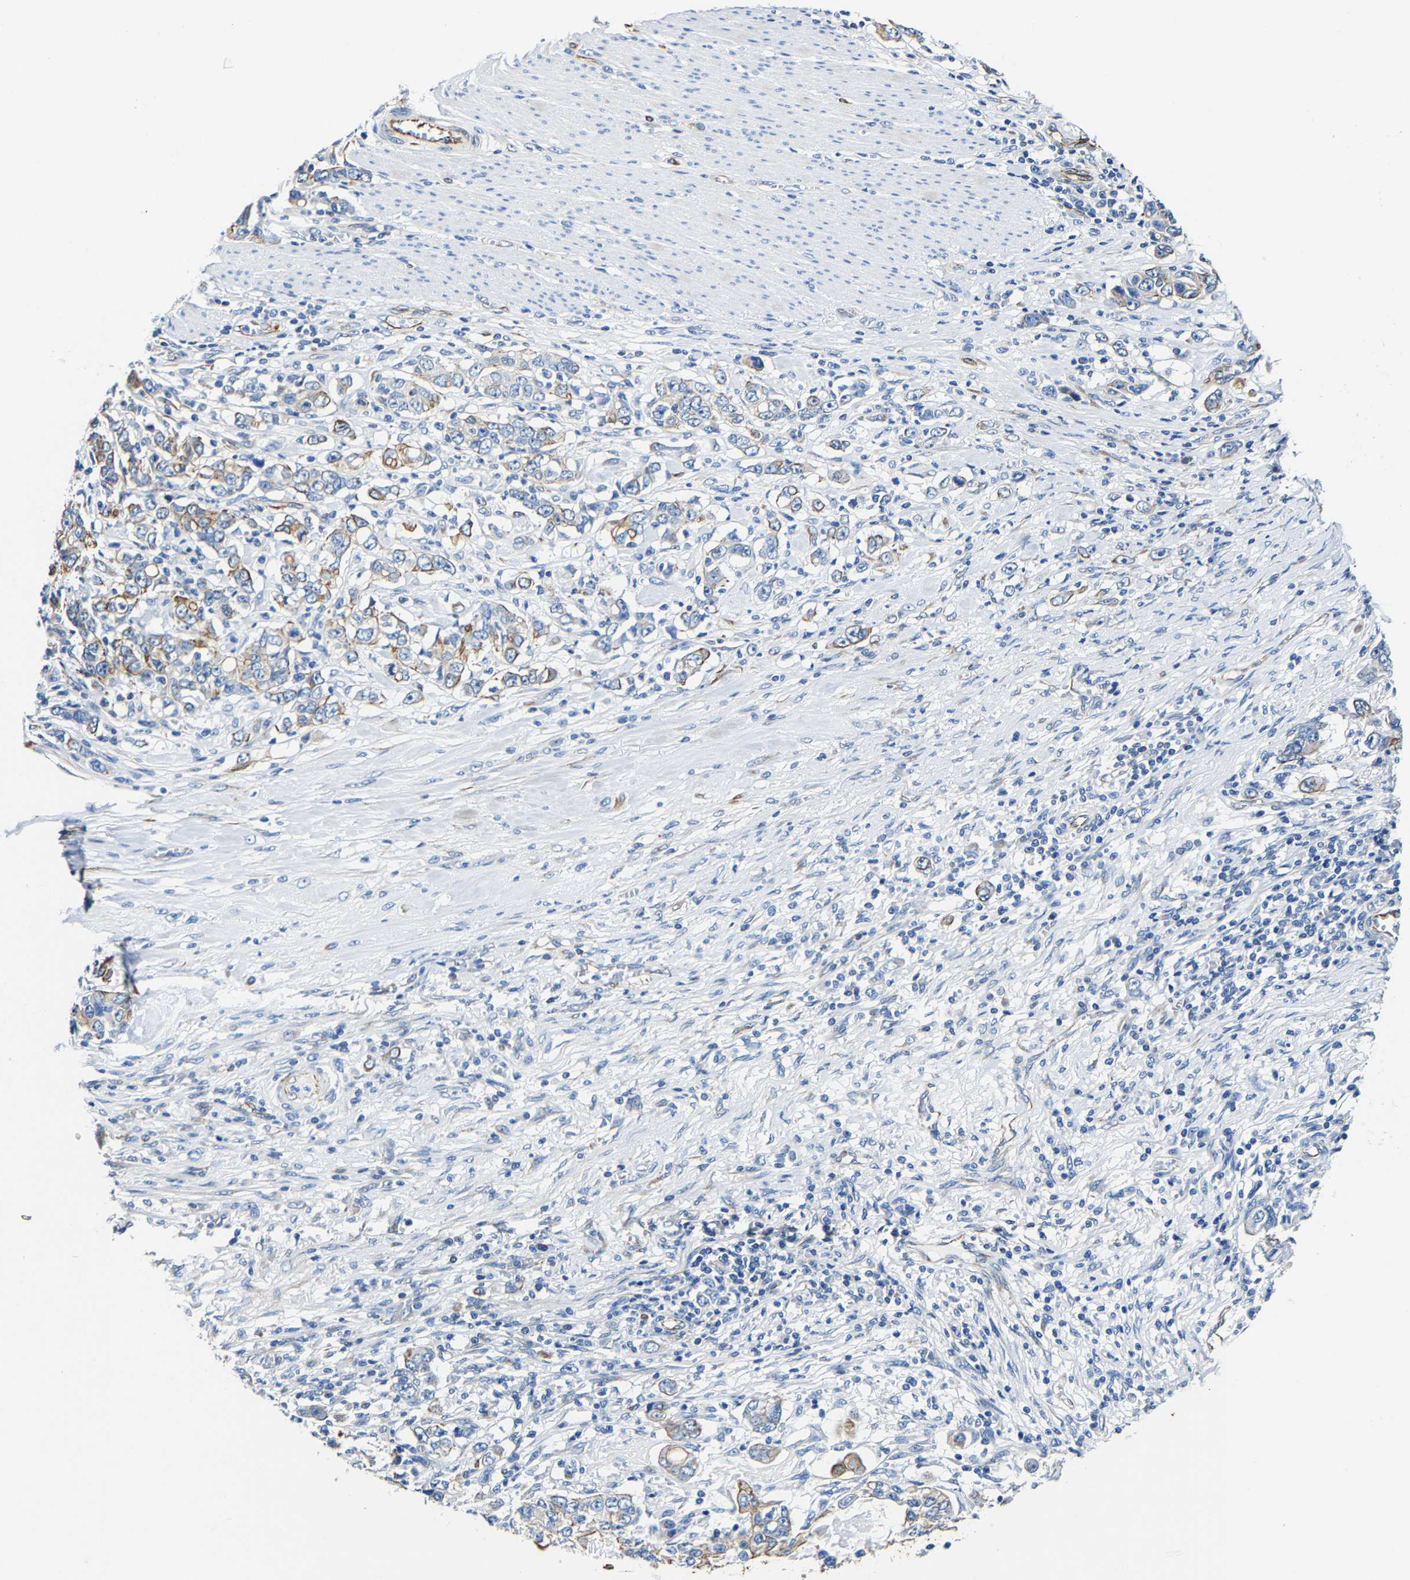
{"staining": {"intensity": "moderate", "quantity": "<25%", "location": "cytoplasmic/membranous"}, "tissue": "stomach cancer", "cell_type": "Tumor cells", "image_type": "cancer", "snomed": [{"axis": "morphology", "description": "Adenocarcinoma, NOS"}, {"axis": "topography", "description": "Stomach, lower"}], "caption": "Protein staining displays moderate cytoplasmic/membranous positivity in approximately <25% of tumor cells in stomach cancer.", "gene": "MMEL1", "patient": {"sex": "female", "age": 72}}